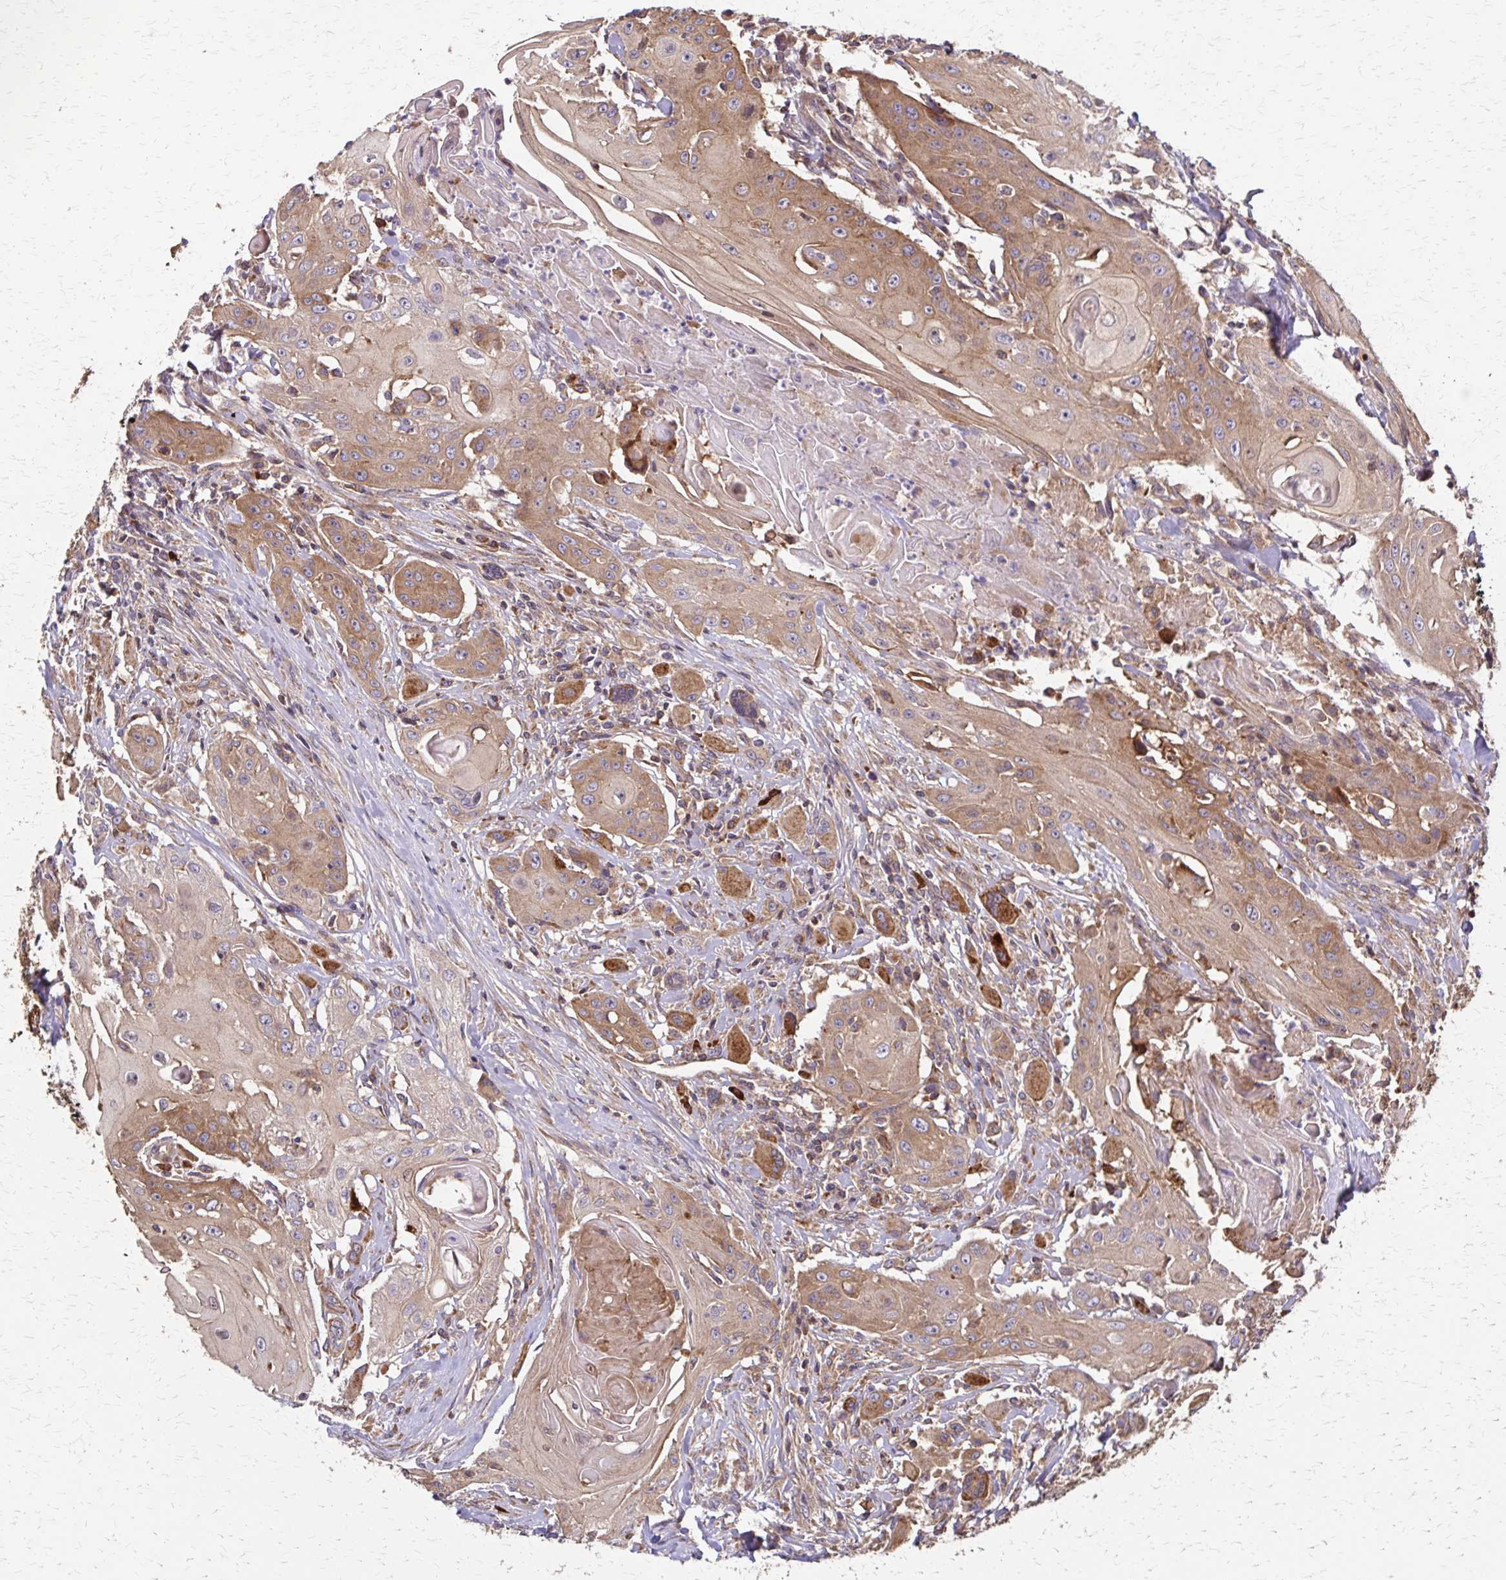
{"staining": {"intensity": "moderate", "quantity": ">75%", "location": "cytoplasmic/membranous"}, "tissue": "head and neck cancer", "cell_type": "Tumor cells", "image_type": "cancer", "snomed": [{"axis": "morphology", "description": "Squamous cell carcinoma, NOS"}, {"axis": "topography", "description": "Oral tissue"}, {"axis": "topography", "description": "Head-Neck"}, {"axis": "topography", "description": "Neck, NOS"}], "caption": "Protein analysis of head and neck cancer (squamous cell carcinoma) tissue displays moderate cytoplasmic/membranous positivity in about >75% of tumor cells. (DAB IHC, brown staining for protein, blue staining for nuclei).", "gene": "EEF2", "patient": {"sex": "female", "age": 55}}